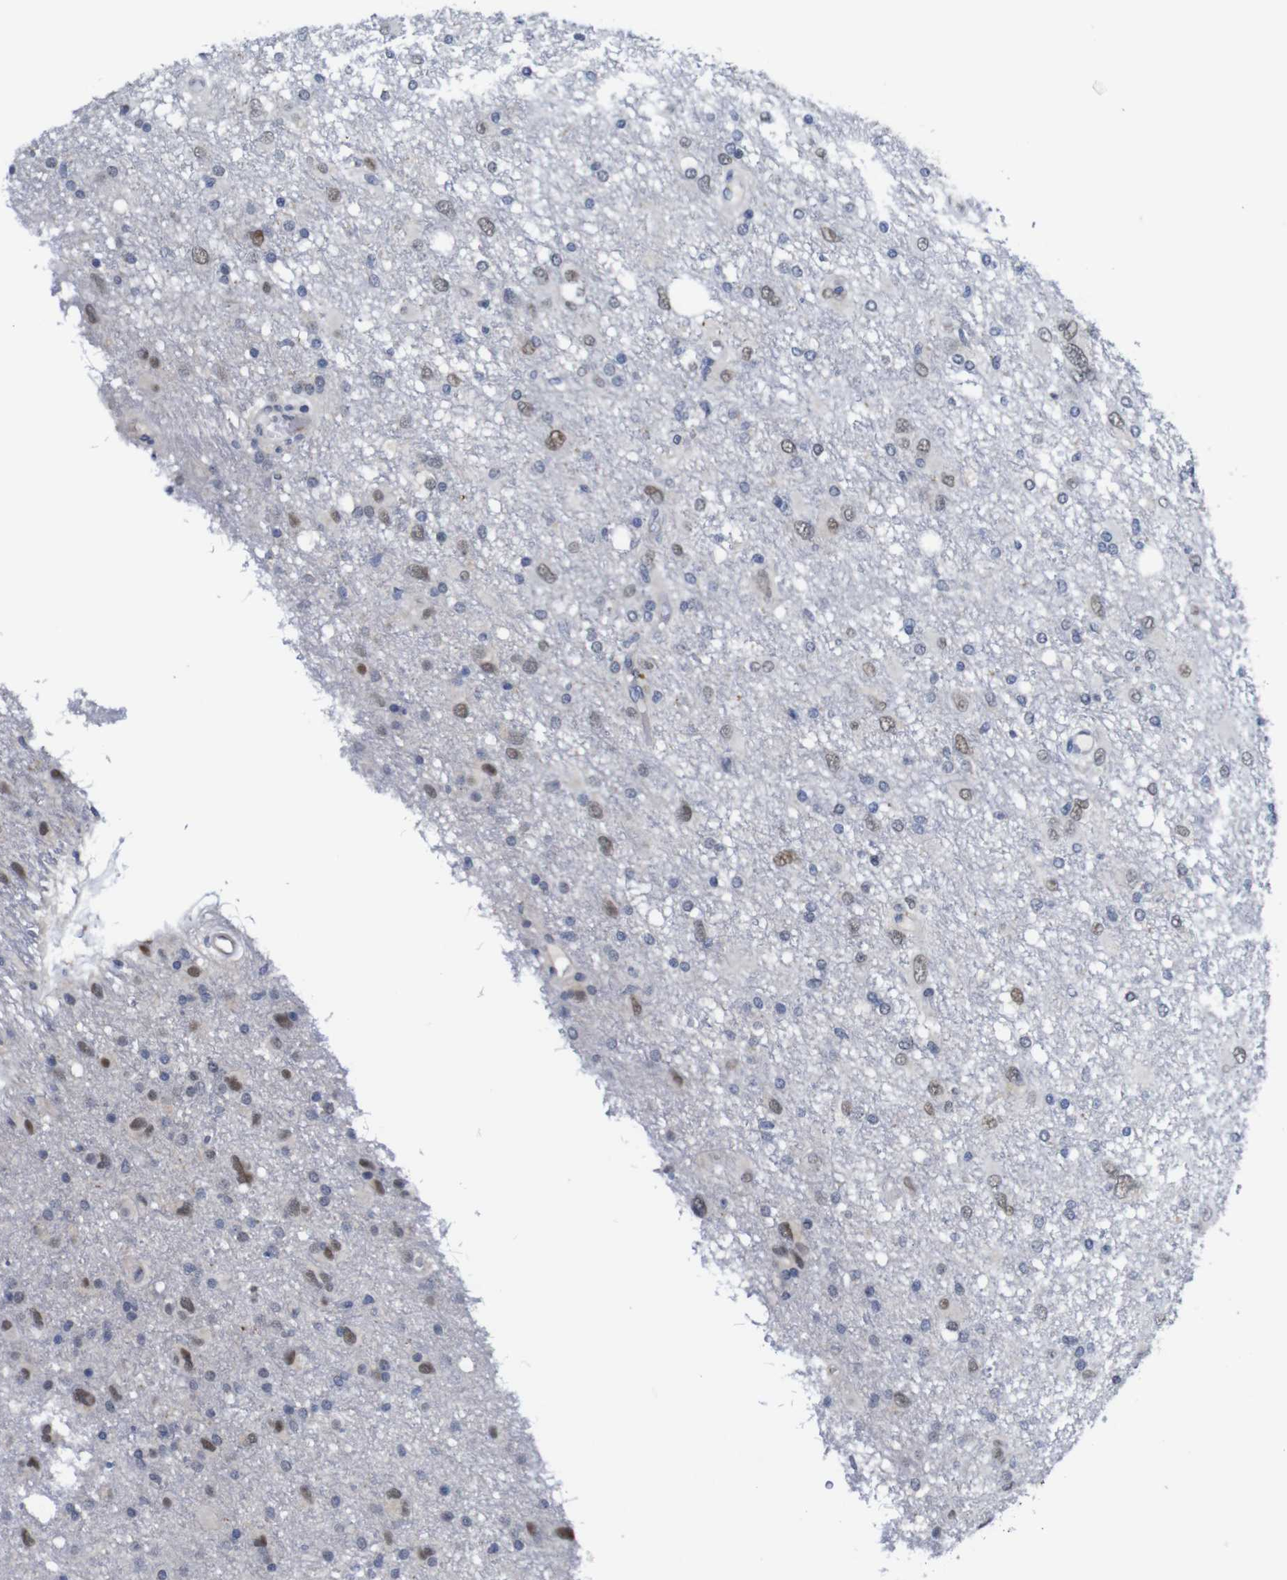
{"staining": {"intensity": "moderate", "quantity": "<25%", "location": "nuclear"}, "tissue": "glioma", "cell_type": "Tumor cells", "image_type": "cancer", "snomed": [{"axis": "morphology", "description": "Glioma, malignant, High grade"}, {"axis": "topography", "description": "Brain"}], "caption": "Immunohistochemical staining of human high-grade glioma (malignant) displays low levels of moderate nuclear protein expression in about <25% of tumor cells. The staining was performed using DAB to visualize the protein expression in brown, while the nuclei were stained in blue with hematoxylin (Magnification: 20x).", "gene": "FURIN", "patient": {"sex": "female", "age": 59}}